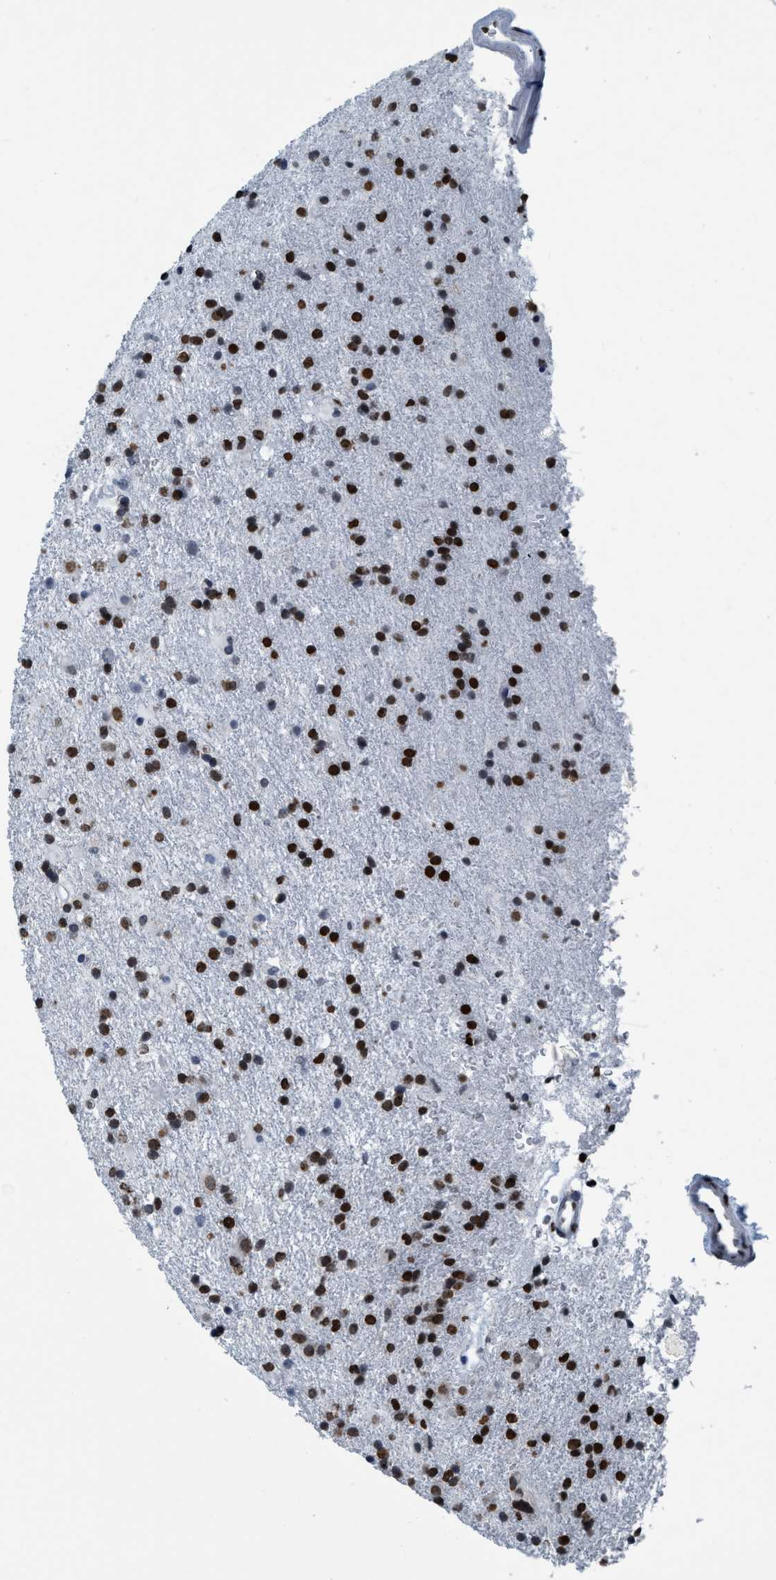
{"staining": {"intensity": "strong", "quantity": ">75%", "location": "nuclear"}, "tissue": "glioma", "cell_type": "Tumor cells", "image_type": "cancer", "snomed": [{"axis": "morphology", "description": "Glioma, malignant, Low grade"}, {"axis": "topography", "description": "Brain"}], "caption": "A brown stain highlights strong nuclear positivity of a protein in low-grade glioma (malignant) tumor cells.", "gene": "CCNE2", "patient": {"sex": "male", "age": 65}}